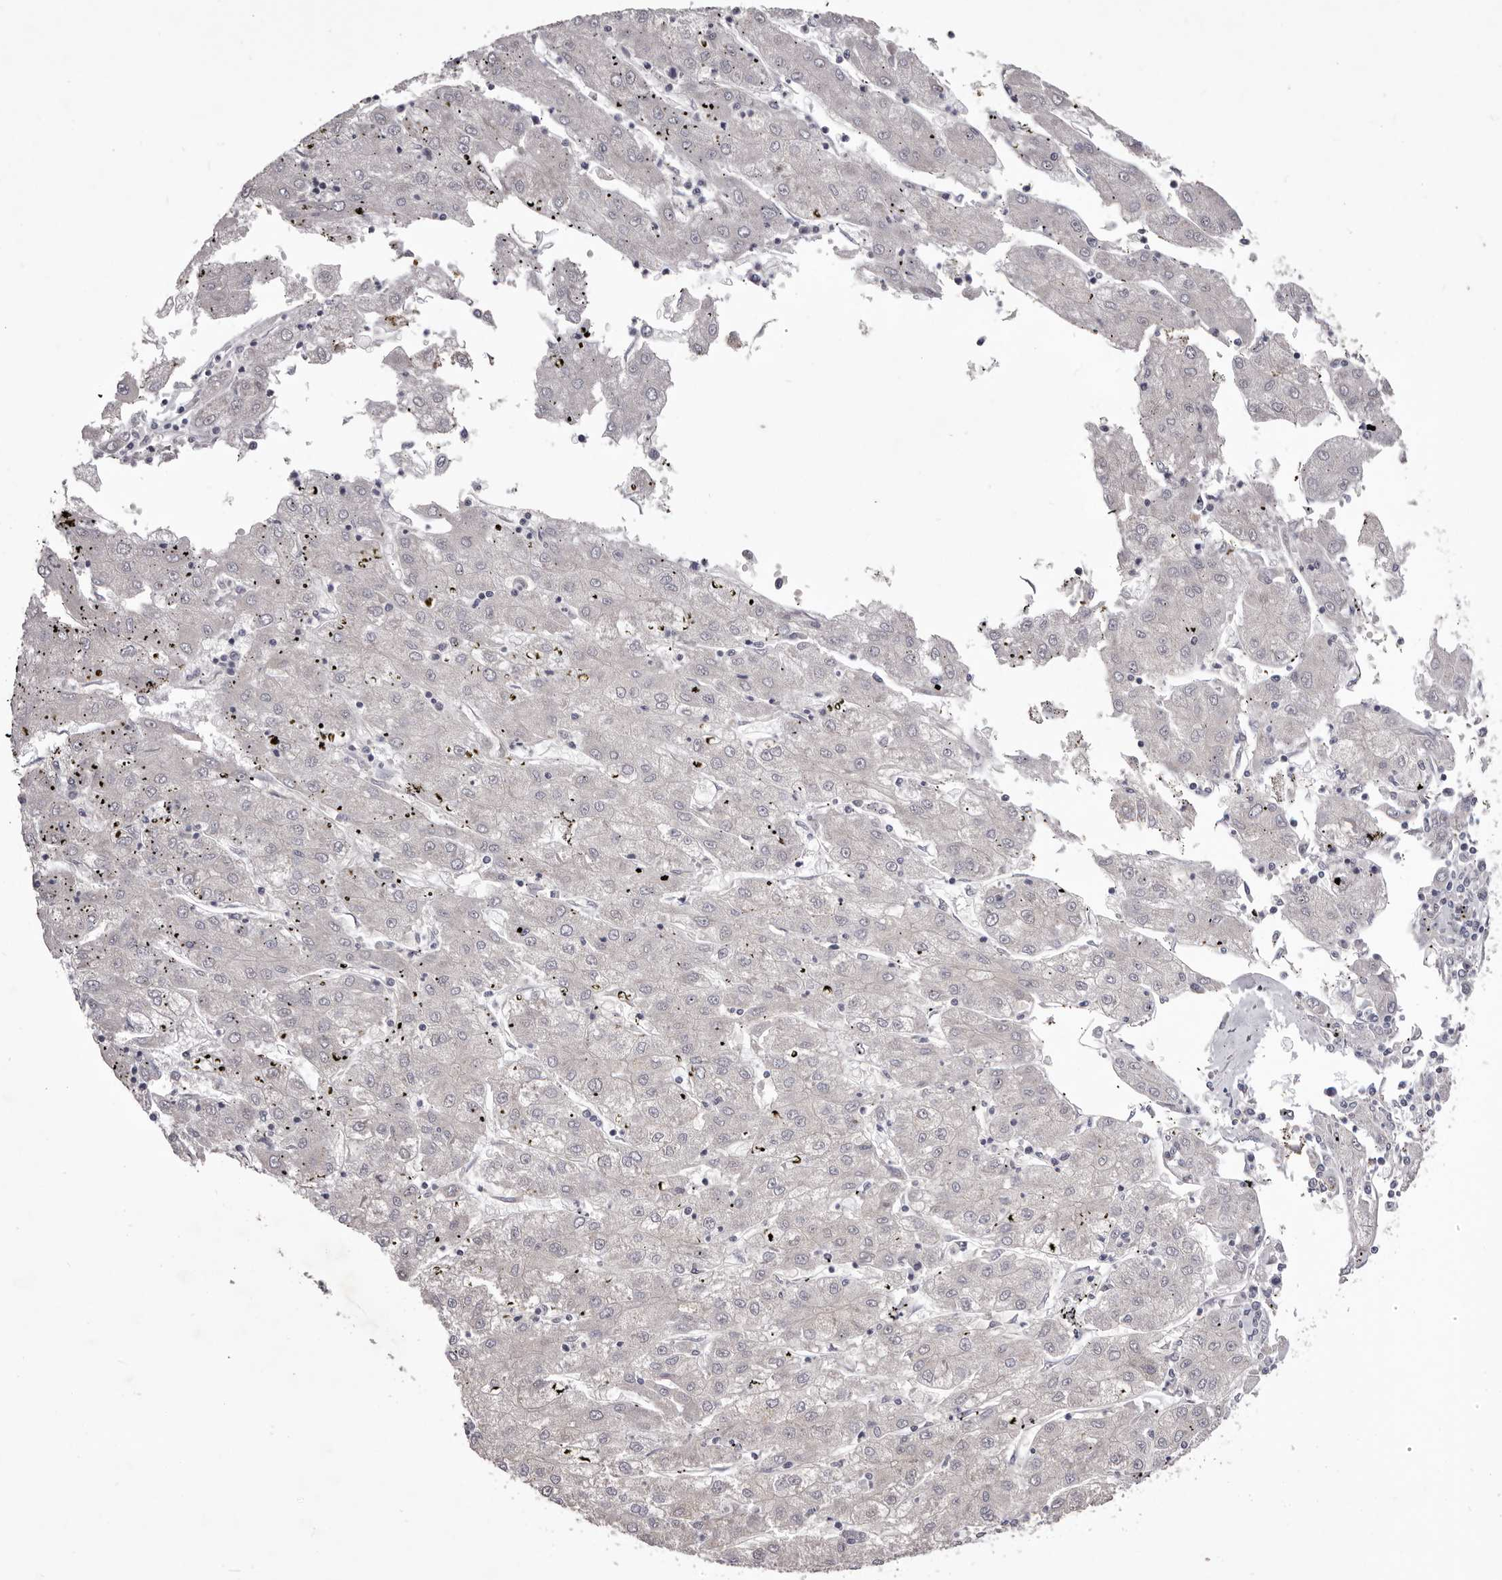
{"staining": {"intensity": "negative", "quantity": "none", "location": "none"}, "tissue": "liver cancer", "cell_type": "Tumor cells", "image_type": "cancer", "snomed": [{"axis": "morphology", "description": "Carcinoma, Hepatocellular, NOS"}, {"axis": "topography", "description": "Liver"}], "caption": "Tumor cells are negative for brown protein staining in liver cancer.", "gene": "PNRC1", "patient": {"sex": "male", "age": 72}}